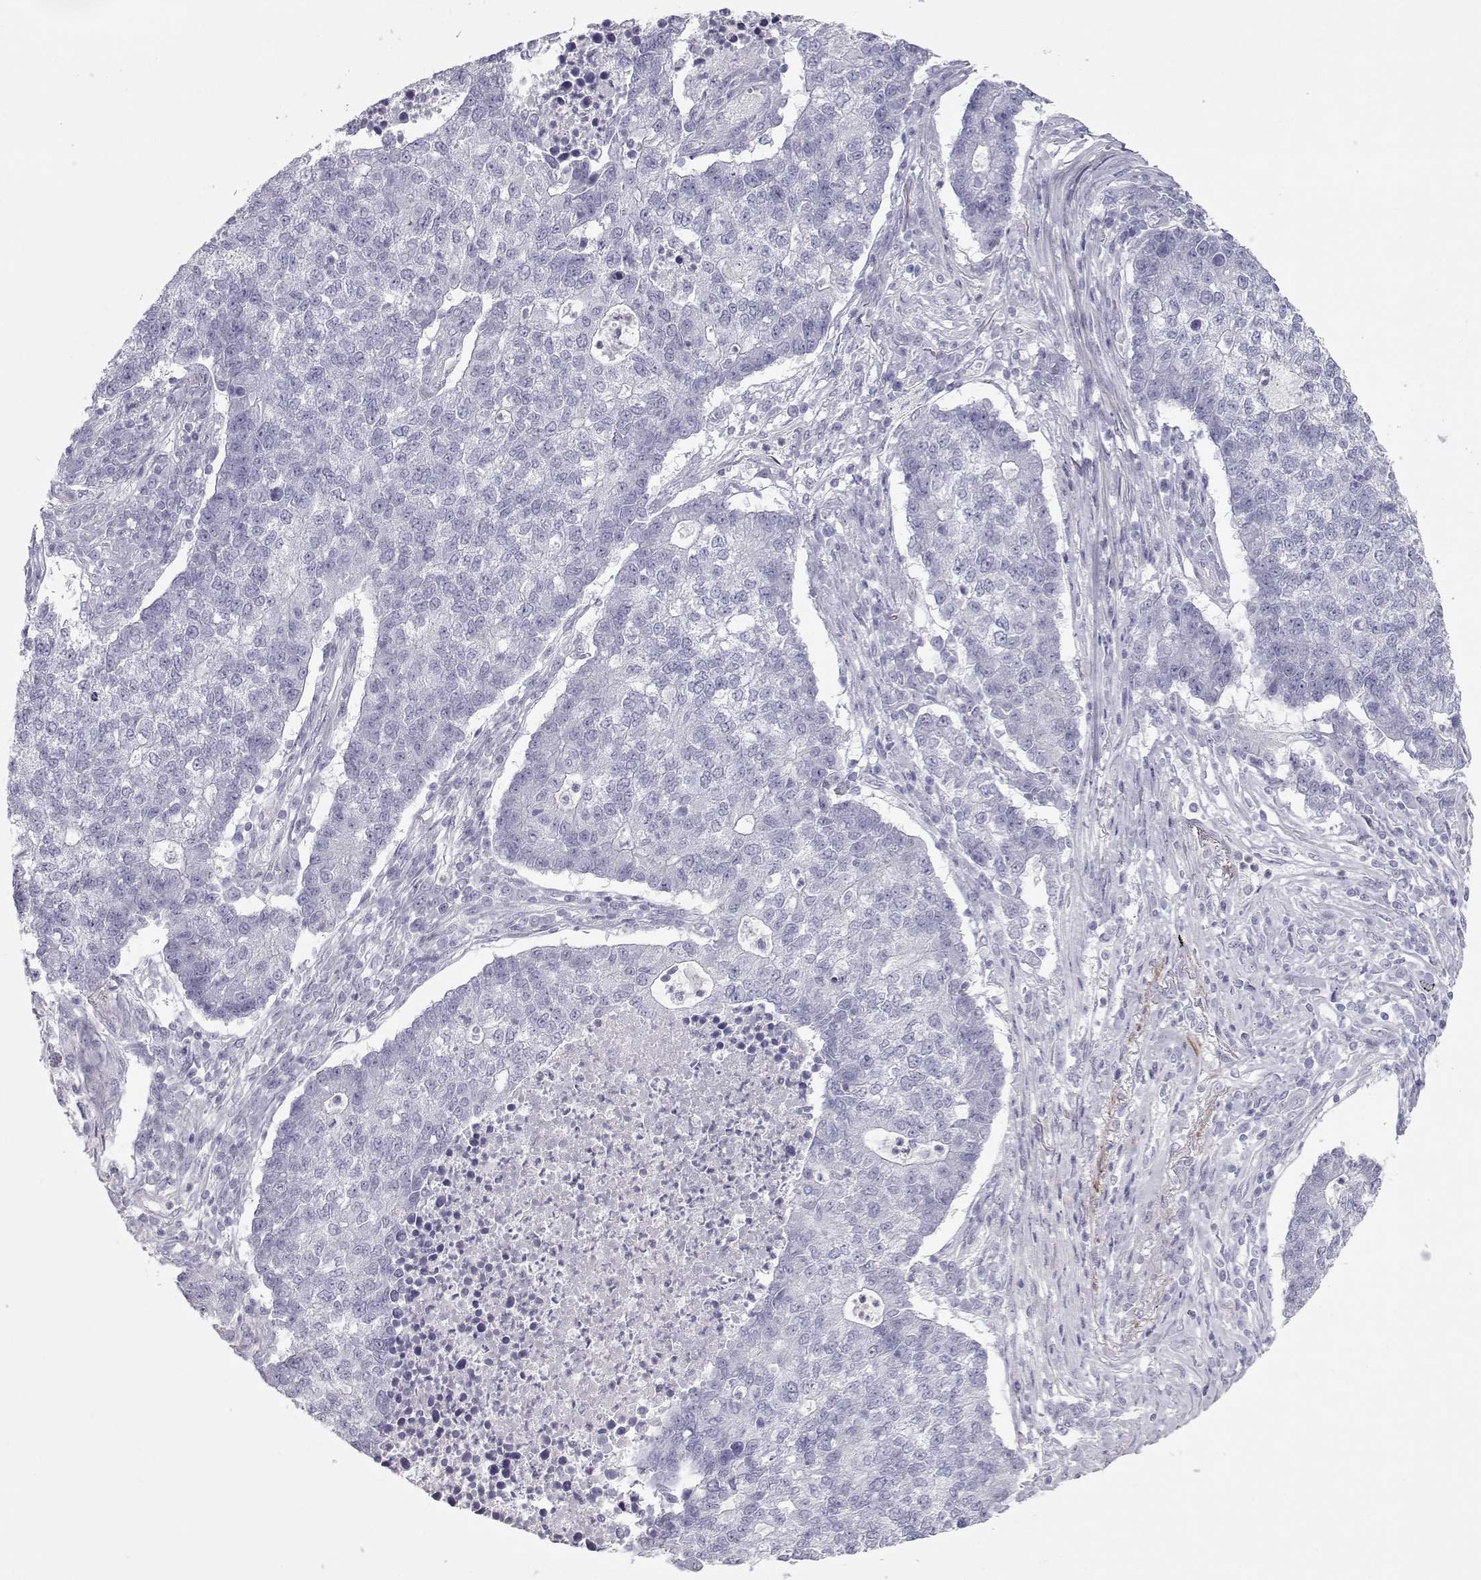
{"staining": {"intensity": "negative", "quantity": "none", "location": "none"}, "tissue": "lung cancer", "cell_type": "Tumor cells", "image_type": "cancer", "snomed": [{"axis": "morphology", "description": "Adenocarcinoma, NOS"}, {"axis": "topography", "description": "Lung"}], "caption": "The photomicrograph displays no staining of tumor cells in lung cancer. The staining is performed using DAB (3,3'-diaminobenzidine) brown chromogen with nuclei counter-stained in using hematoxylin.", "gene": "SLITRK3", "patient": {"sex": "male", "age": 57}}